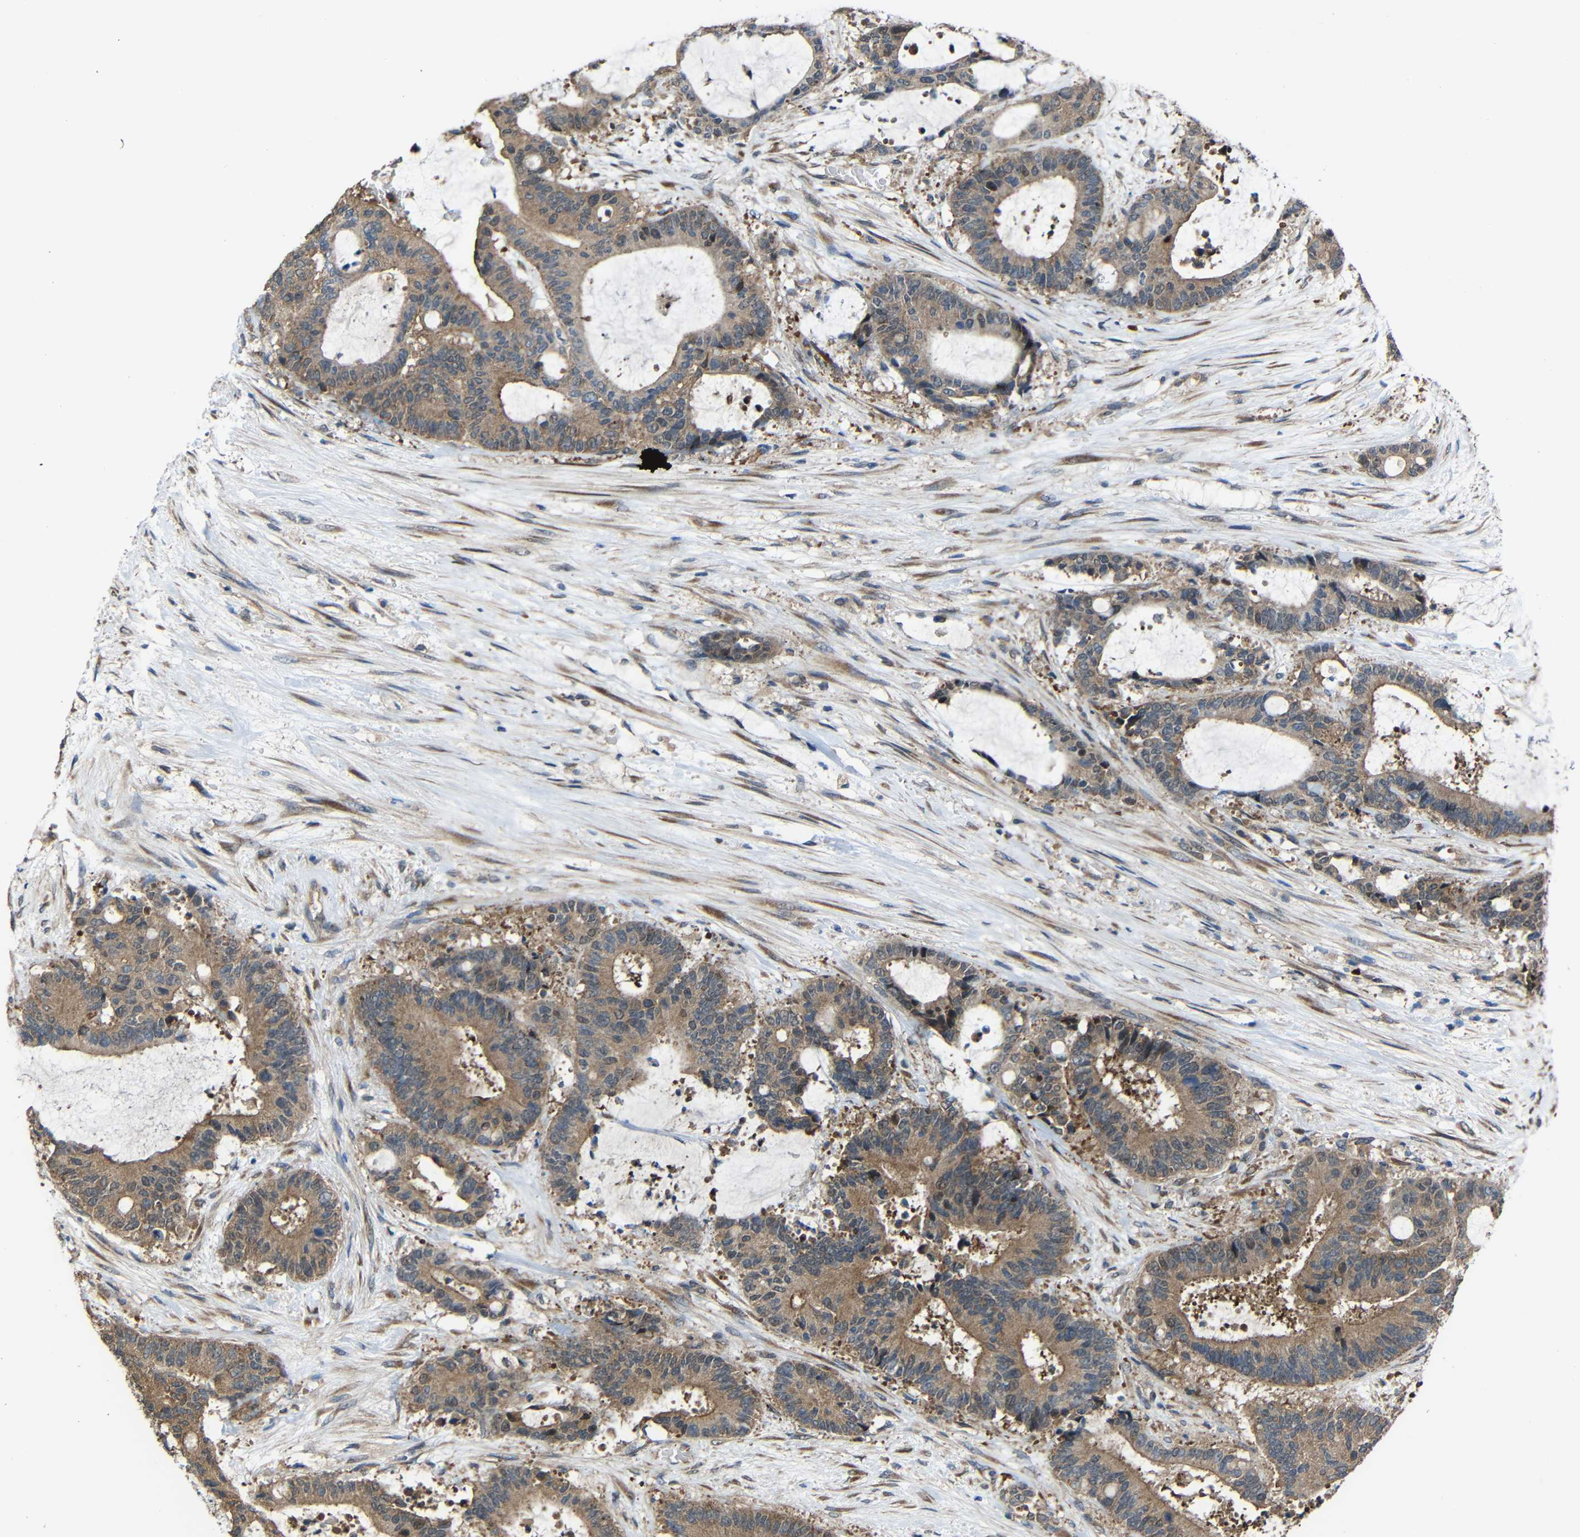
{"staining": {"intensity": "moderate", "quantity": ">75%", "location": "cytoplasmic/membranous"}, "tissue": "liver cancer", "cell_type": "Tumor cells", "image_type": "cancer", "snomed": [{"axis": "morphology", "description": "Normal tissue, NOS"}, {"axis": "morphology", "description": "Cholangiocarcinoma"}, {"axis": "topography", "description": "Liver"}, {"axis": "topography", "description": "Peripheral nerve tissue"}], "caption": "The image displays immunohistochemical staining of cholangiocarcinoma (liver). There is moderate cytoplasmic/membranous expression is seen in about >75% of tumor cells.", "gene": "CHST9", "patient": {"sex": "female", "age": 73}}